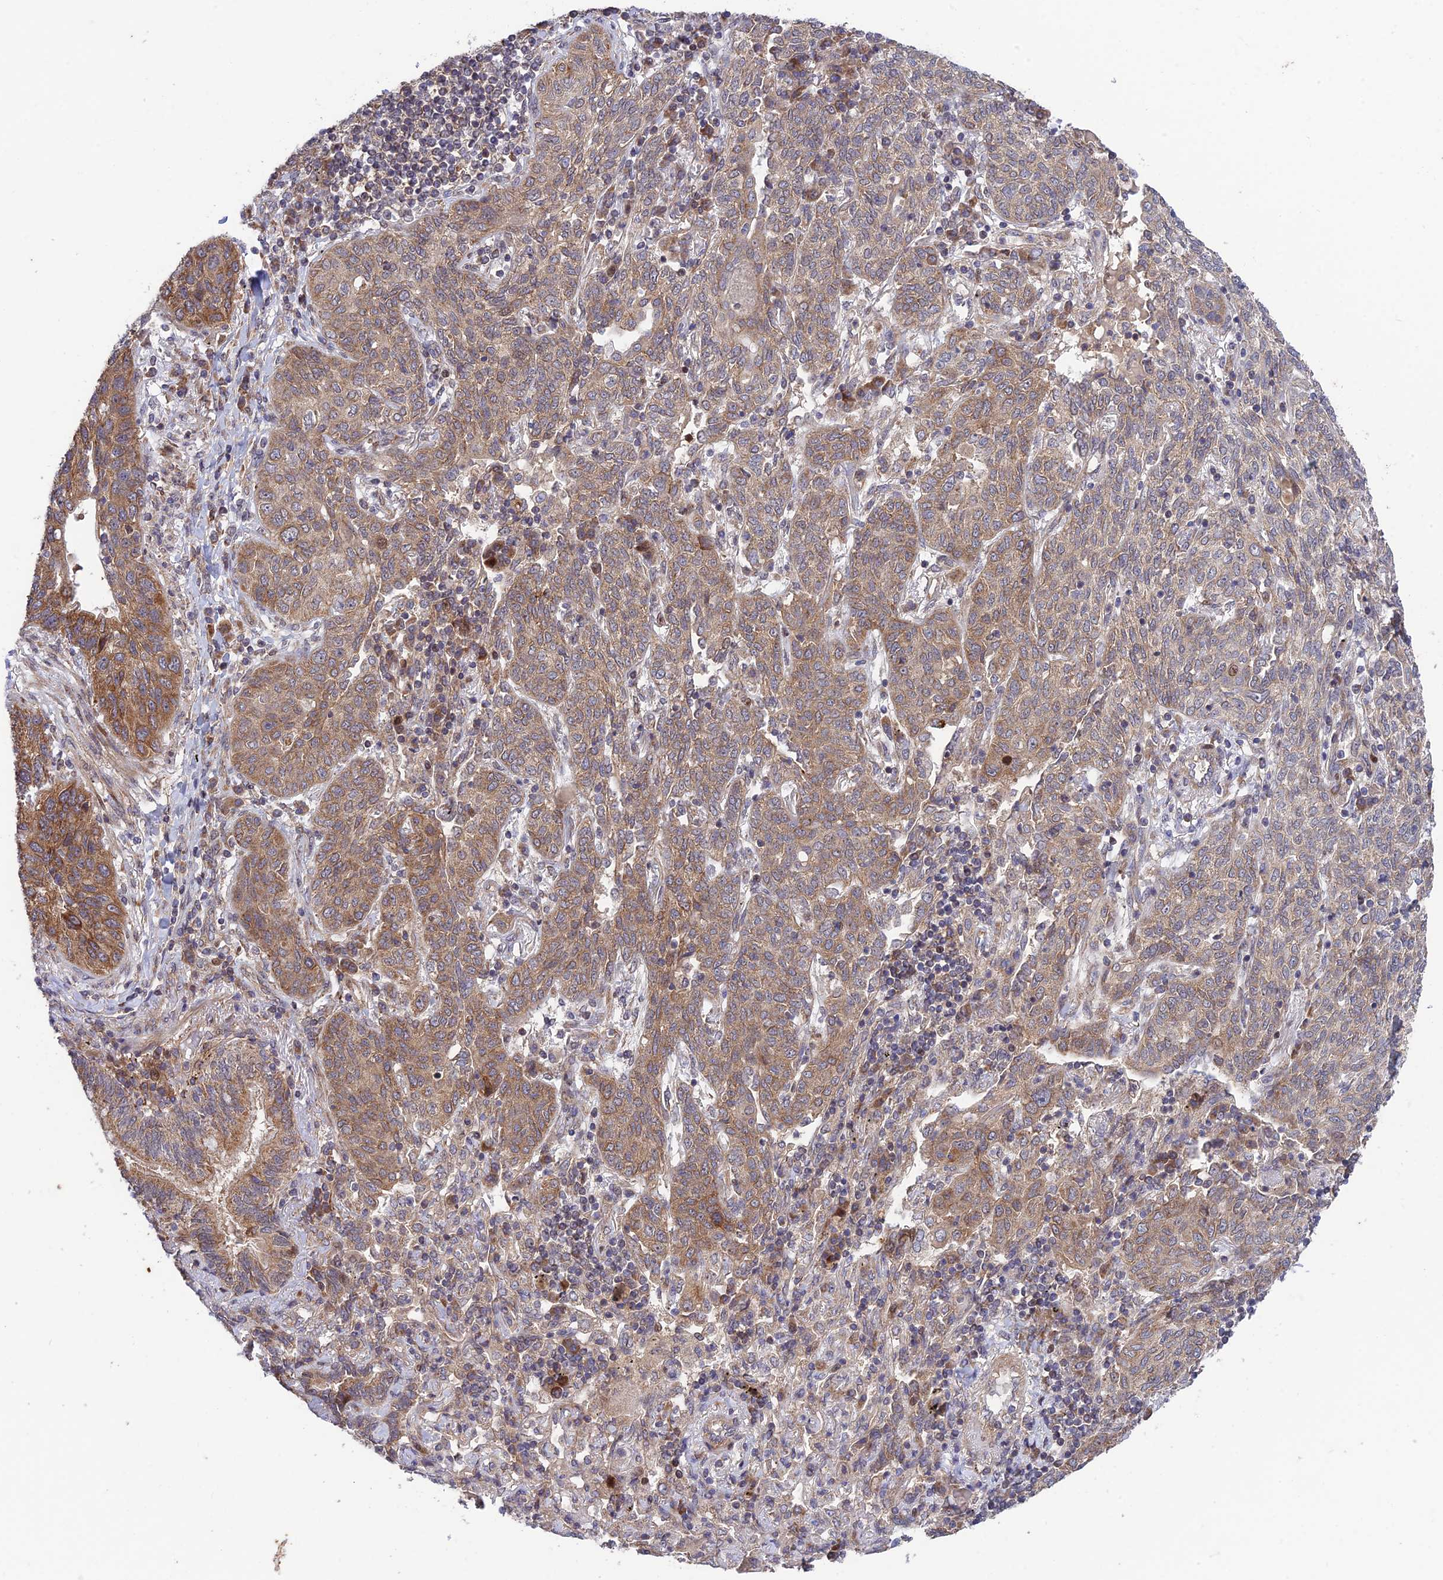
{"staining": {"intensity": "moderate", "quantity": ">75%", "location": "cytoplasmic/membranous"}, "tissue": "lung cancer", "cell_type": "Tumor cells", "image_type": "cancer", "snomed": [{"axis": "morphology", "description": "Squamous cell carcinoma, NOS"}, {"axis": "topography", "description": "Lung"}], "caption": "Lung squamous cell carcinoma was stained to show a protein in brown. There is medium levels of moderate cytoplasmic/membranous staining in about >75% of tumor cells.", "gene": "PLEKHG2", "patient": {"sex": "female", "age": 70}}